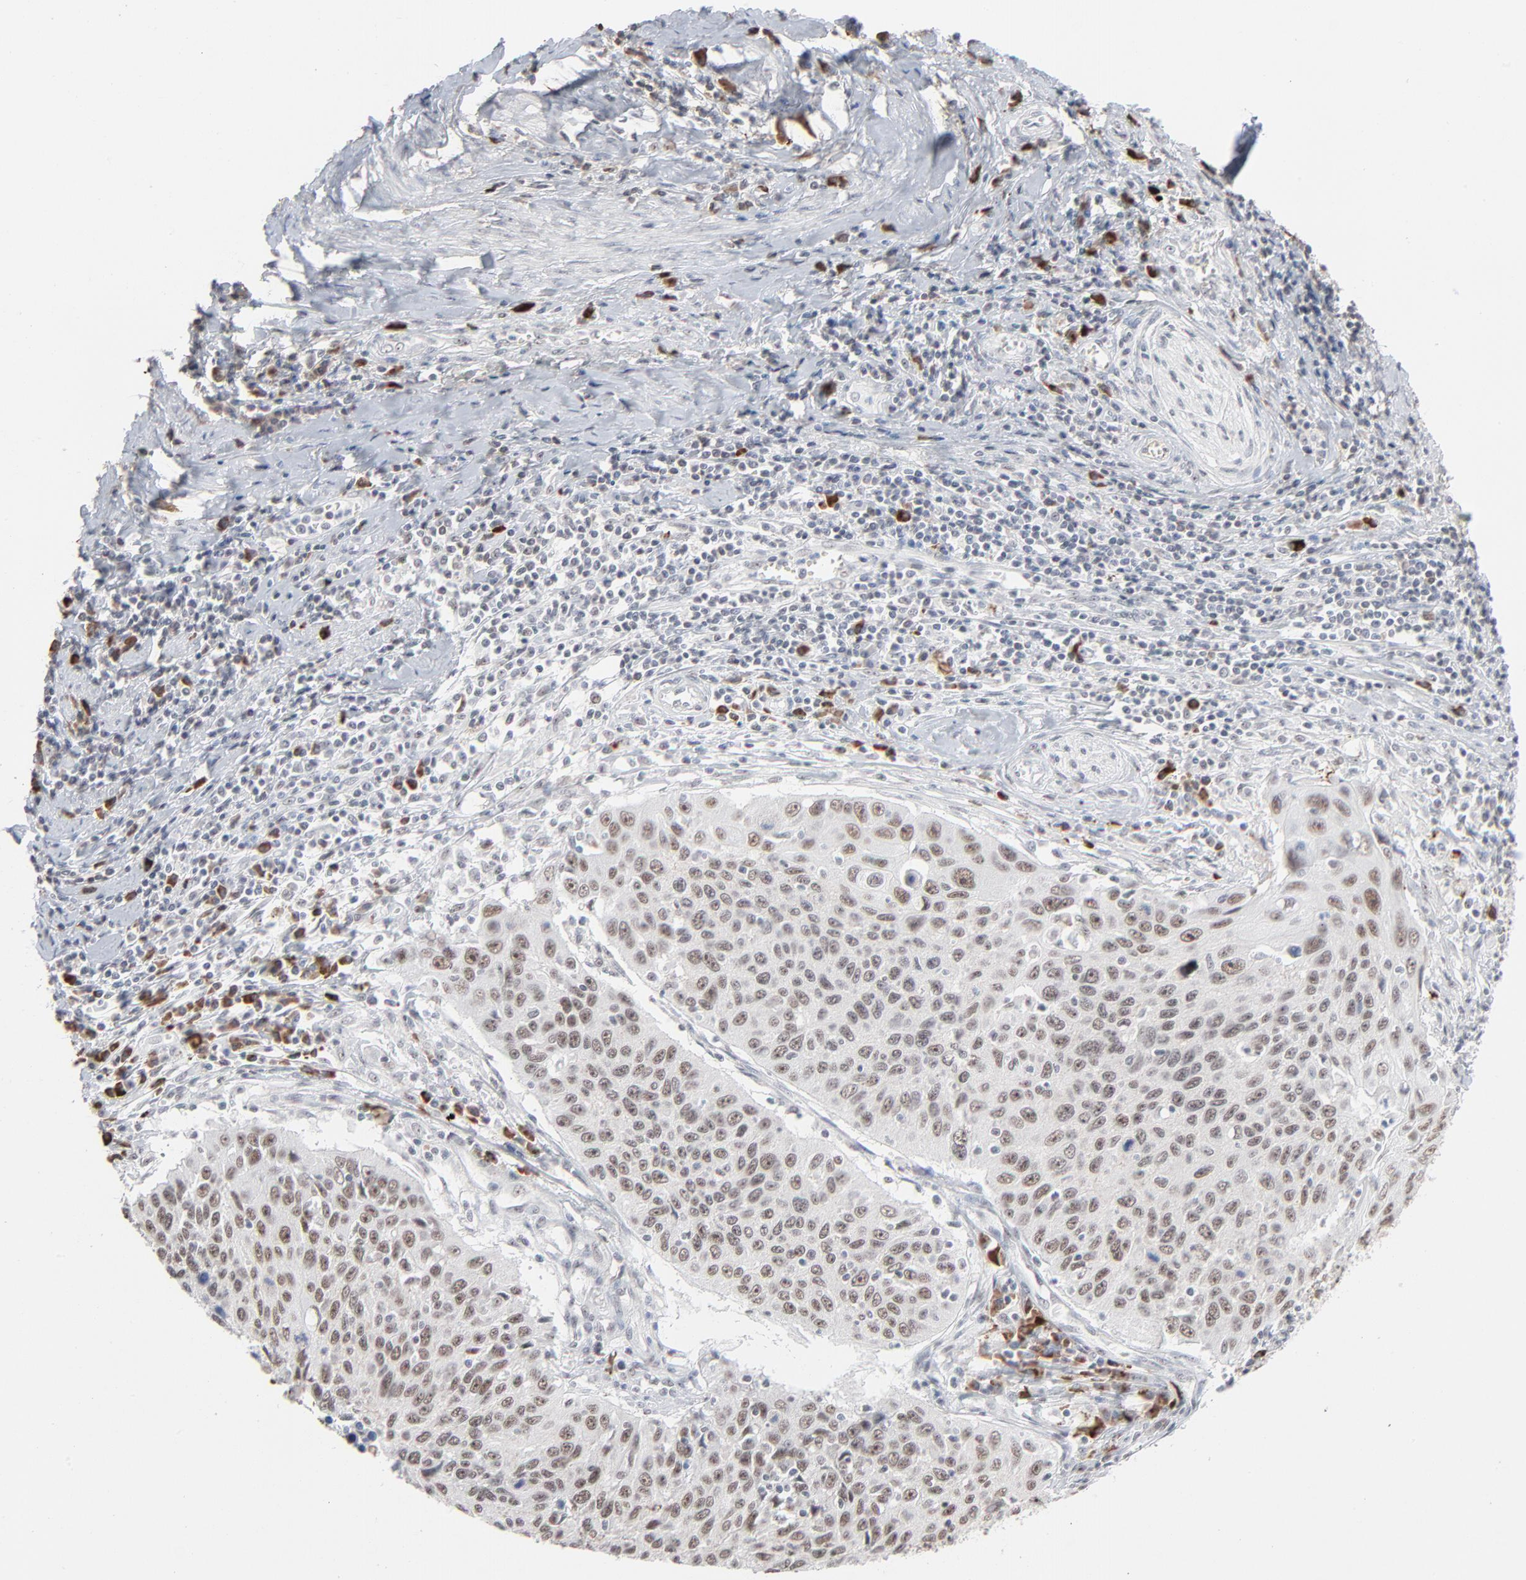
{"staining": {"intensity": "weak", "quantity": ">75%", "location": "nuclear"}, "tissue": "cervical cancer", "cell_type": "Tumor cells", "image_type": "cancer", "snomed": [{"axis": "morphology", "description": "Squamous cell carcinoma, NOS"}, {"axis": "topography", "description": "Cervix"}], "caption": "A high-resolution photomicrograph shows immunohistochemistry (IHC) staining of cervical squamous cell carcinoma, which shows weak nuclear staining in about >75% of tumor cells.", "gene": "MPHOSPH6", "patient": {"sex": "female", "age": 53}}